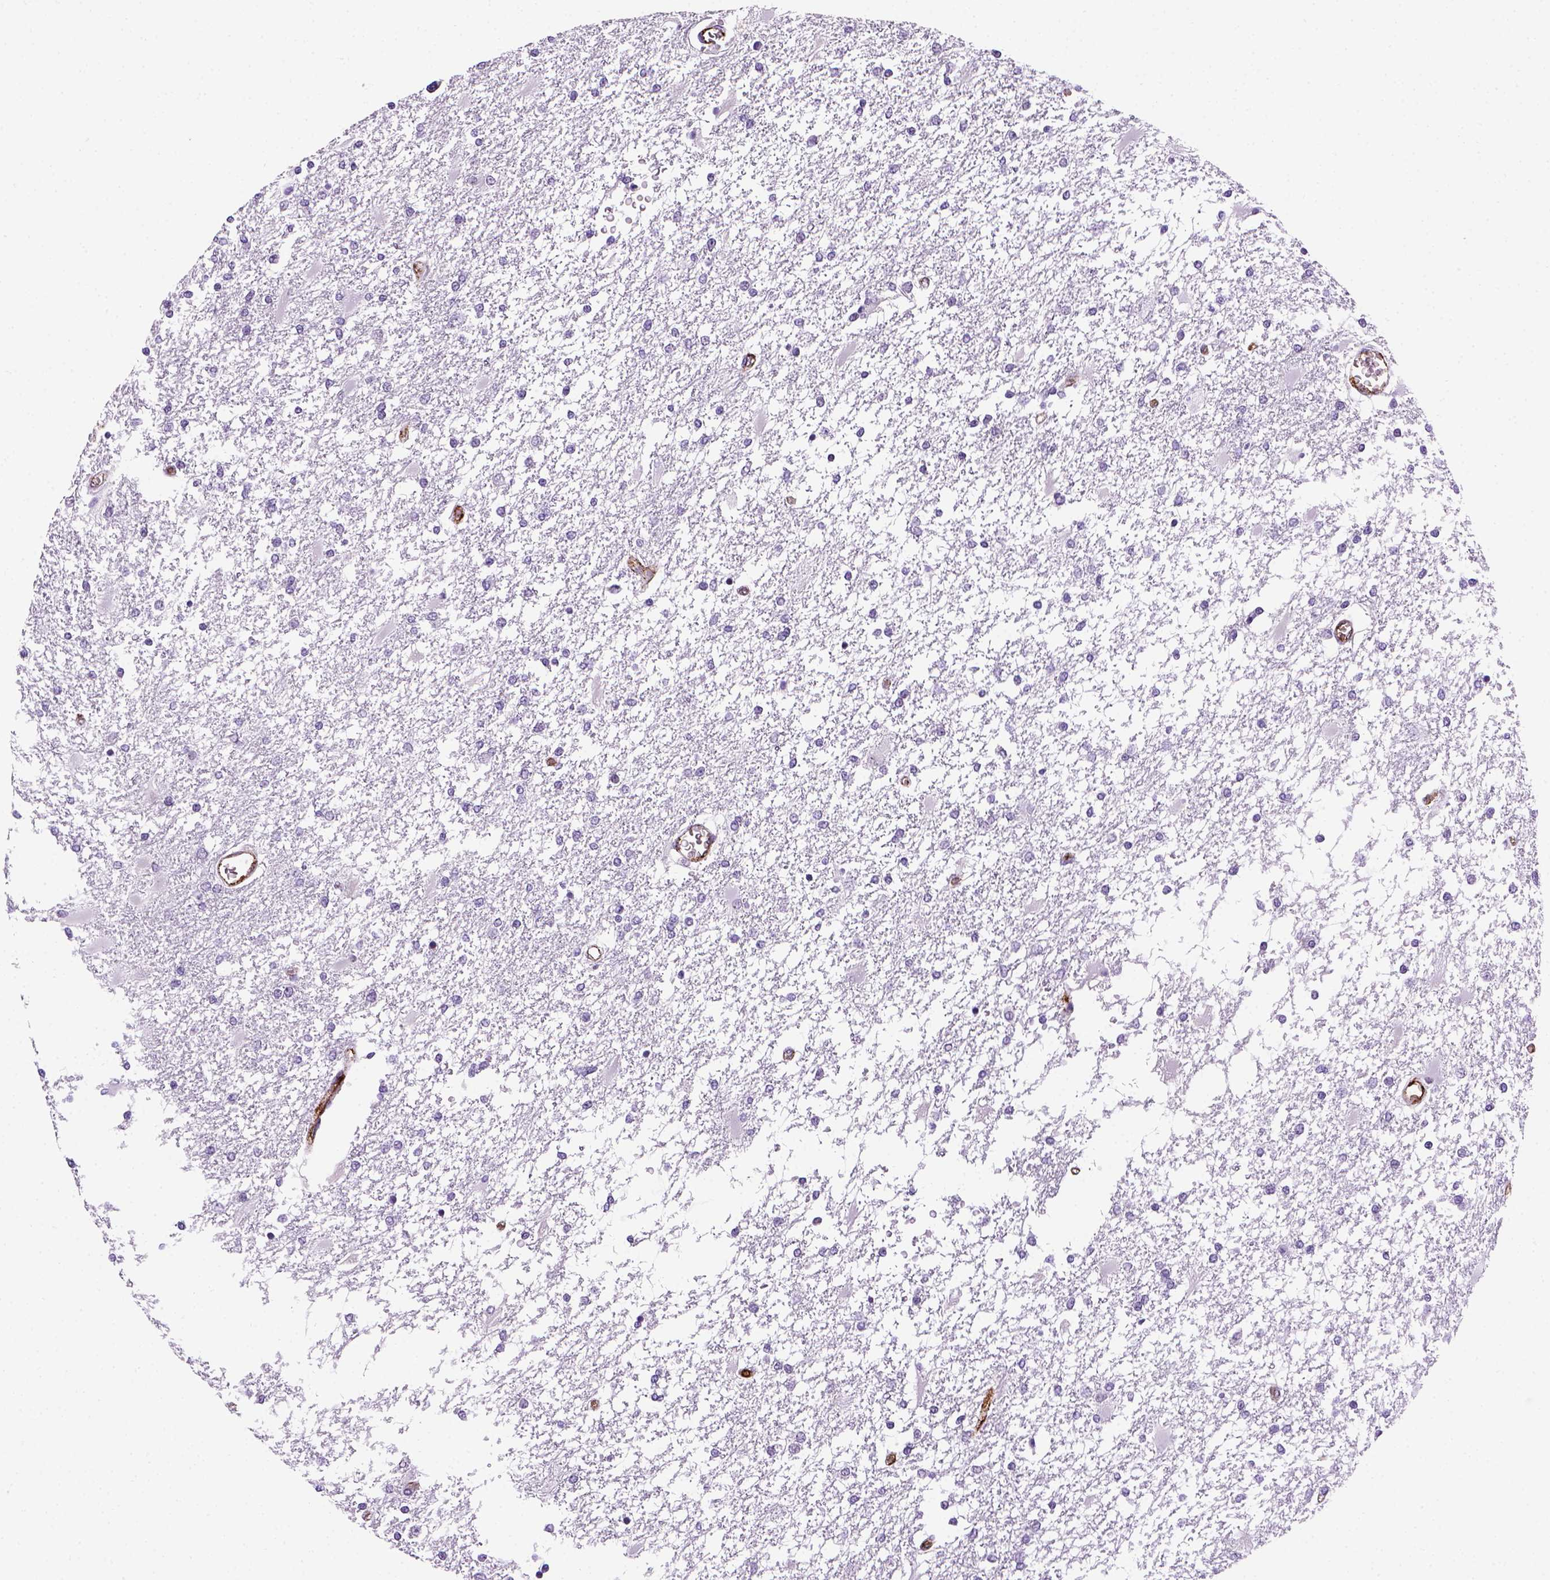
{"staining": {"intensity": "negative", "quantity": "none", "location": "none"}, "tissue": "glioma", "cell_type": "Tumor cells", "image_type": "cancer", "snomed": [{"axis": "morphology", "description": "Glioma, malignant, High grade"}, {"axis": "topography", "description": "Cerebral cortex"}], "caption": "Photomicrograph shows no significant protein staining in tumor cells of glioma.", "gene": "VWF", "patient": {"sex": "male", "age": 79}}